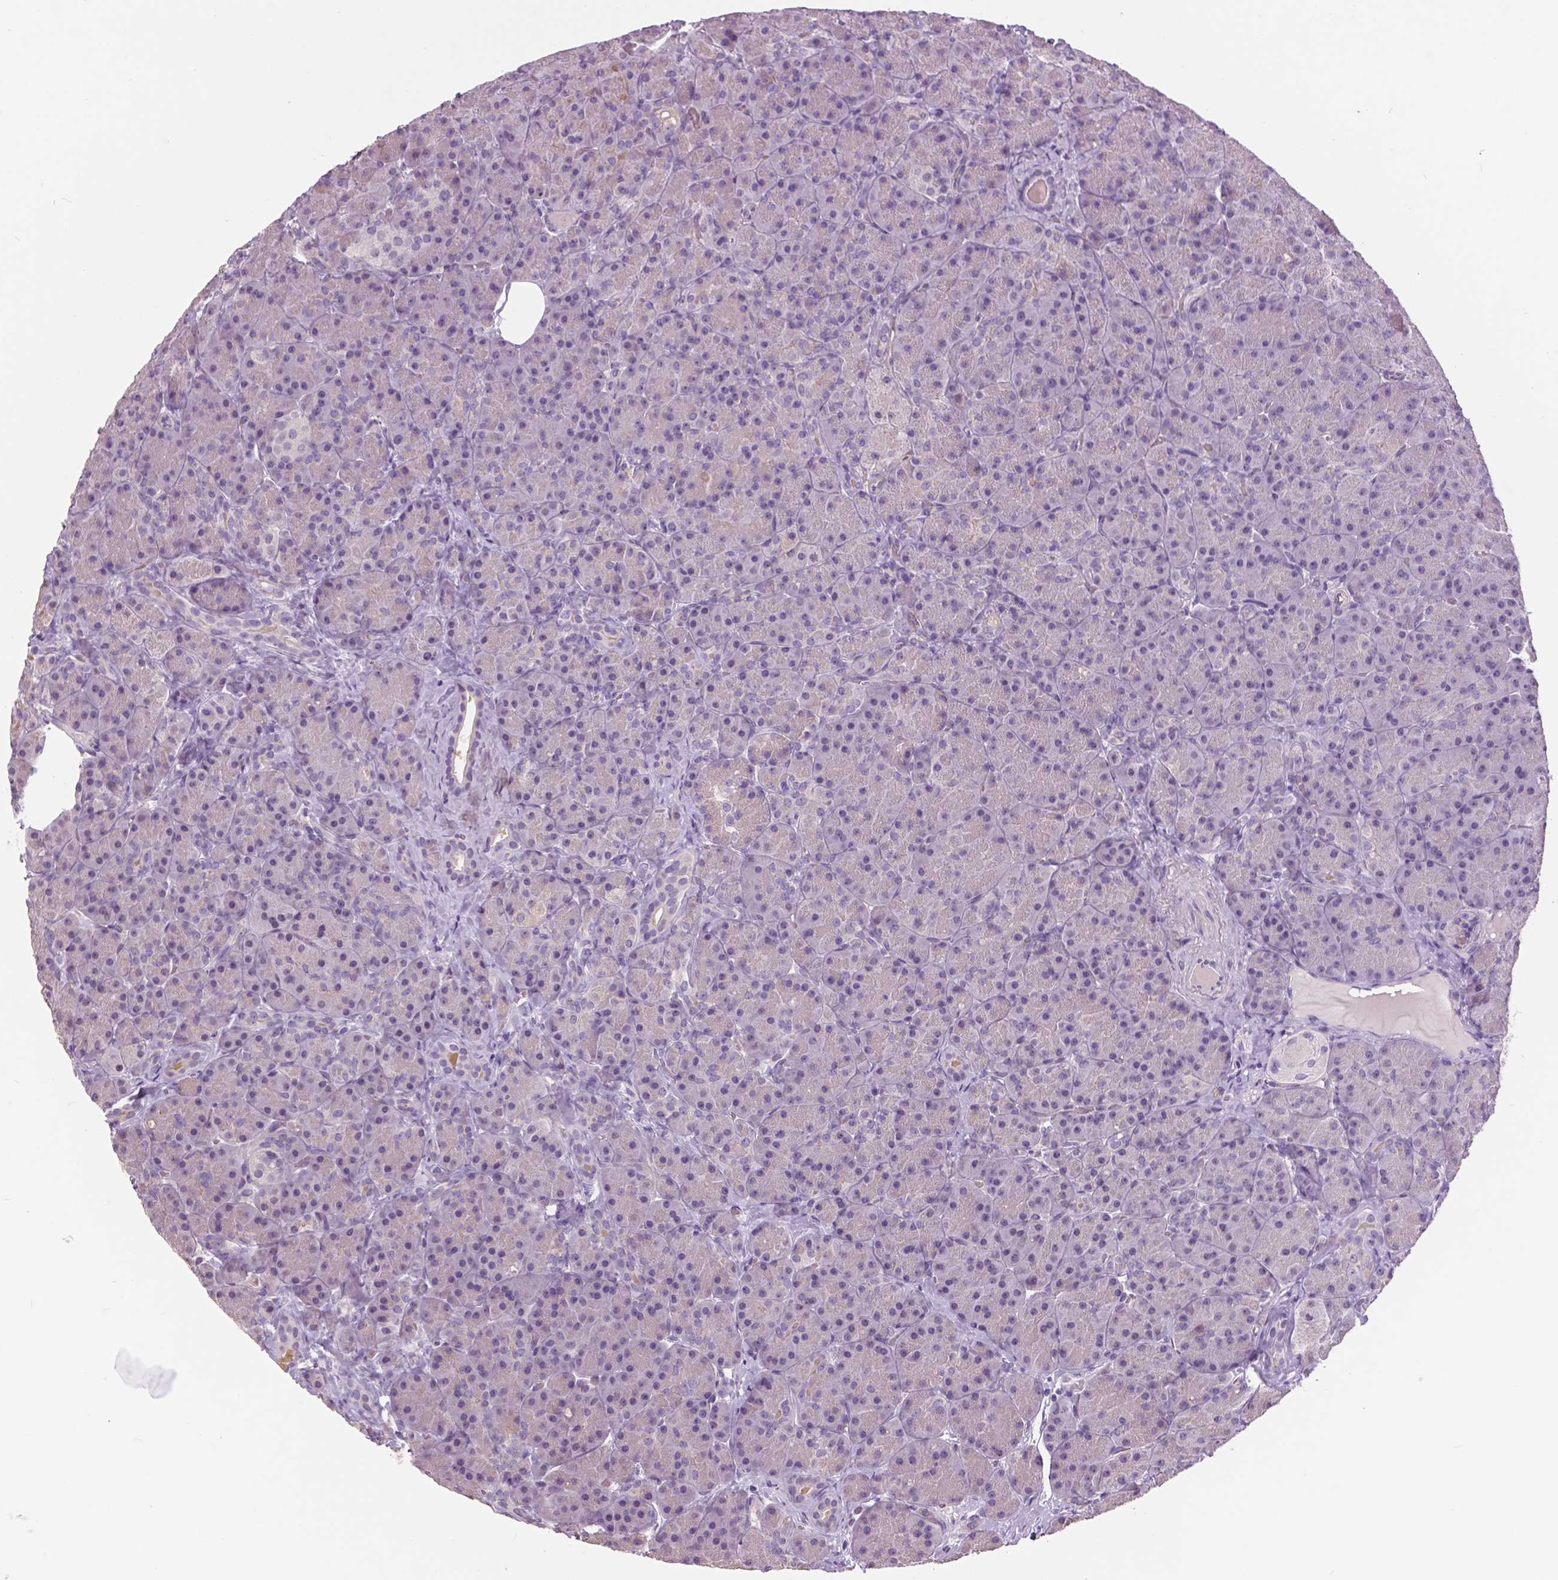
{"staining": {"intensity": "negative", "quantity": "none", "location": "none"}, "tissue": "pancreas", "cell_type": "Exocrine glandular cells", "image_type": "normal", "snomed": [{"axis": "morphology", "description": "Normal tissue, NOS"}, {"axis": "topography", "description": "Pancreas"}], "caption": "The photomicrograph shows no significant expression in exocrine glandular cells of pancreas.", "gene": "FOXA1", "patient": {"sex": "male", "age": 57}}